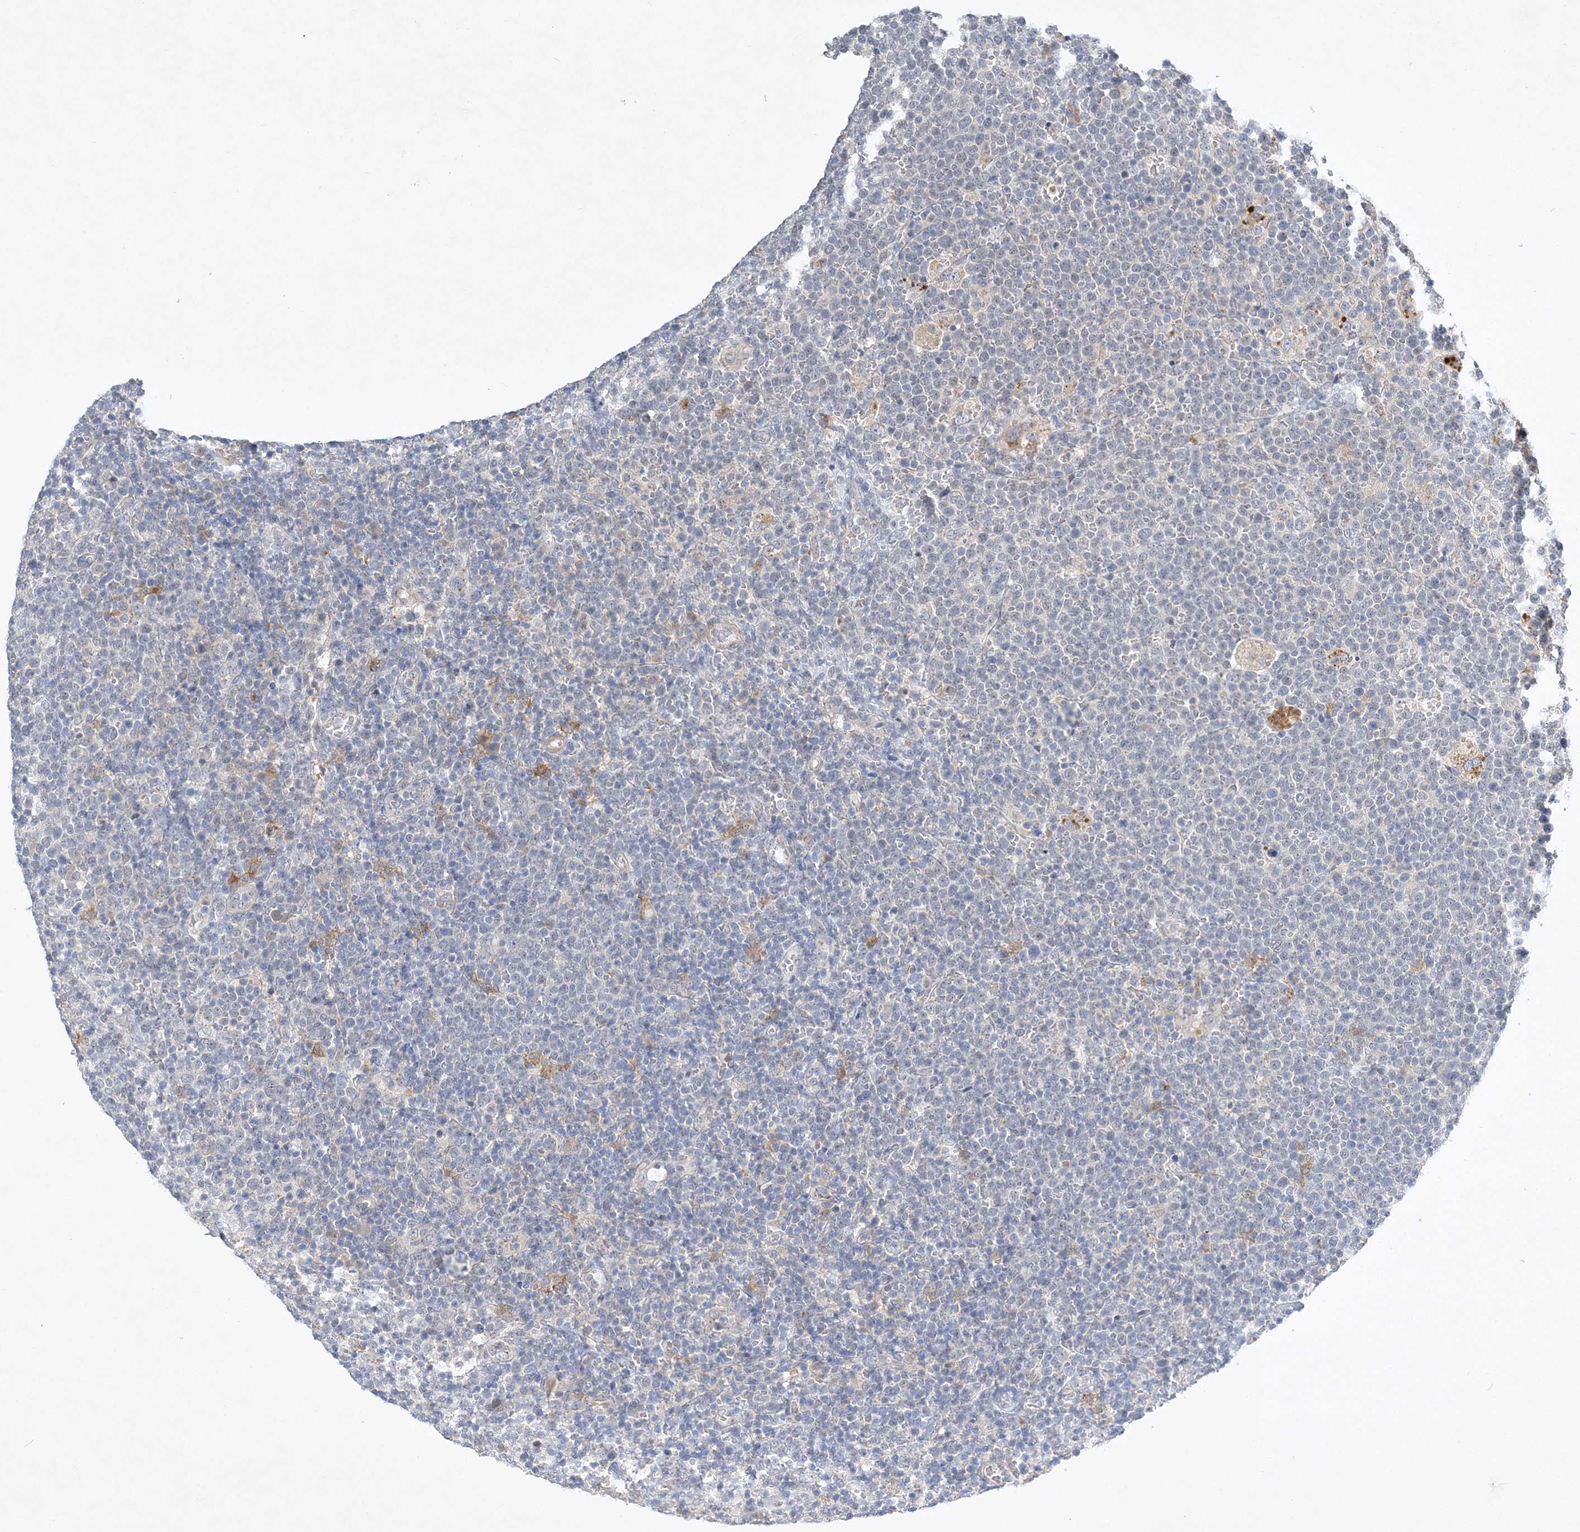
{"staining": {"intensity": "negative", "quantity": "none", "location": "none"}, "tissue": "lymphoma", "cell_type": "Tumor cells", "image_type": "cancer", "snomed": [{"axis": "morphology", "description": "Malignant lymphoma, non-Hodgkin's type, High grade"}, {"axis": "topography", "description": "Lymph node"}], "caption": "Human malignant lymphoma, non-Hodgkin's type (high-grade) stained for a protein using immunohistochemistry (IHC) demonstrates no positivity in tumor cells.", "gene": "ANKRD35", "patient": {"sex": "male", "age": 61}}